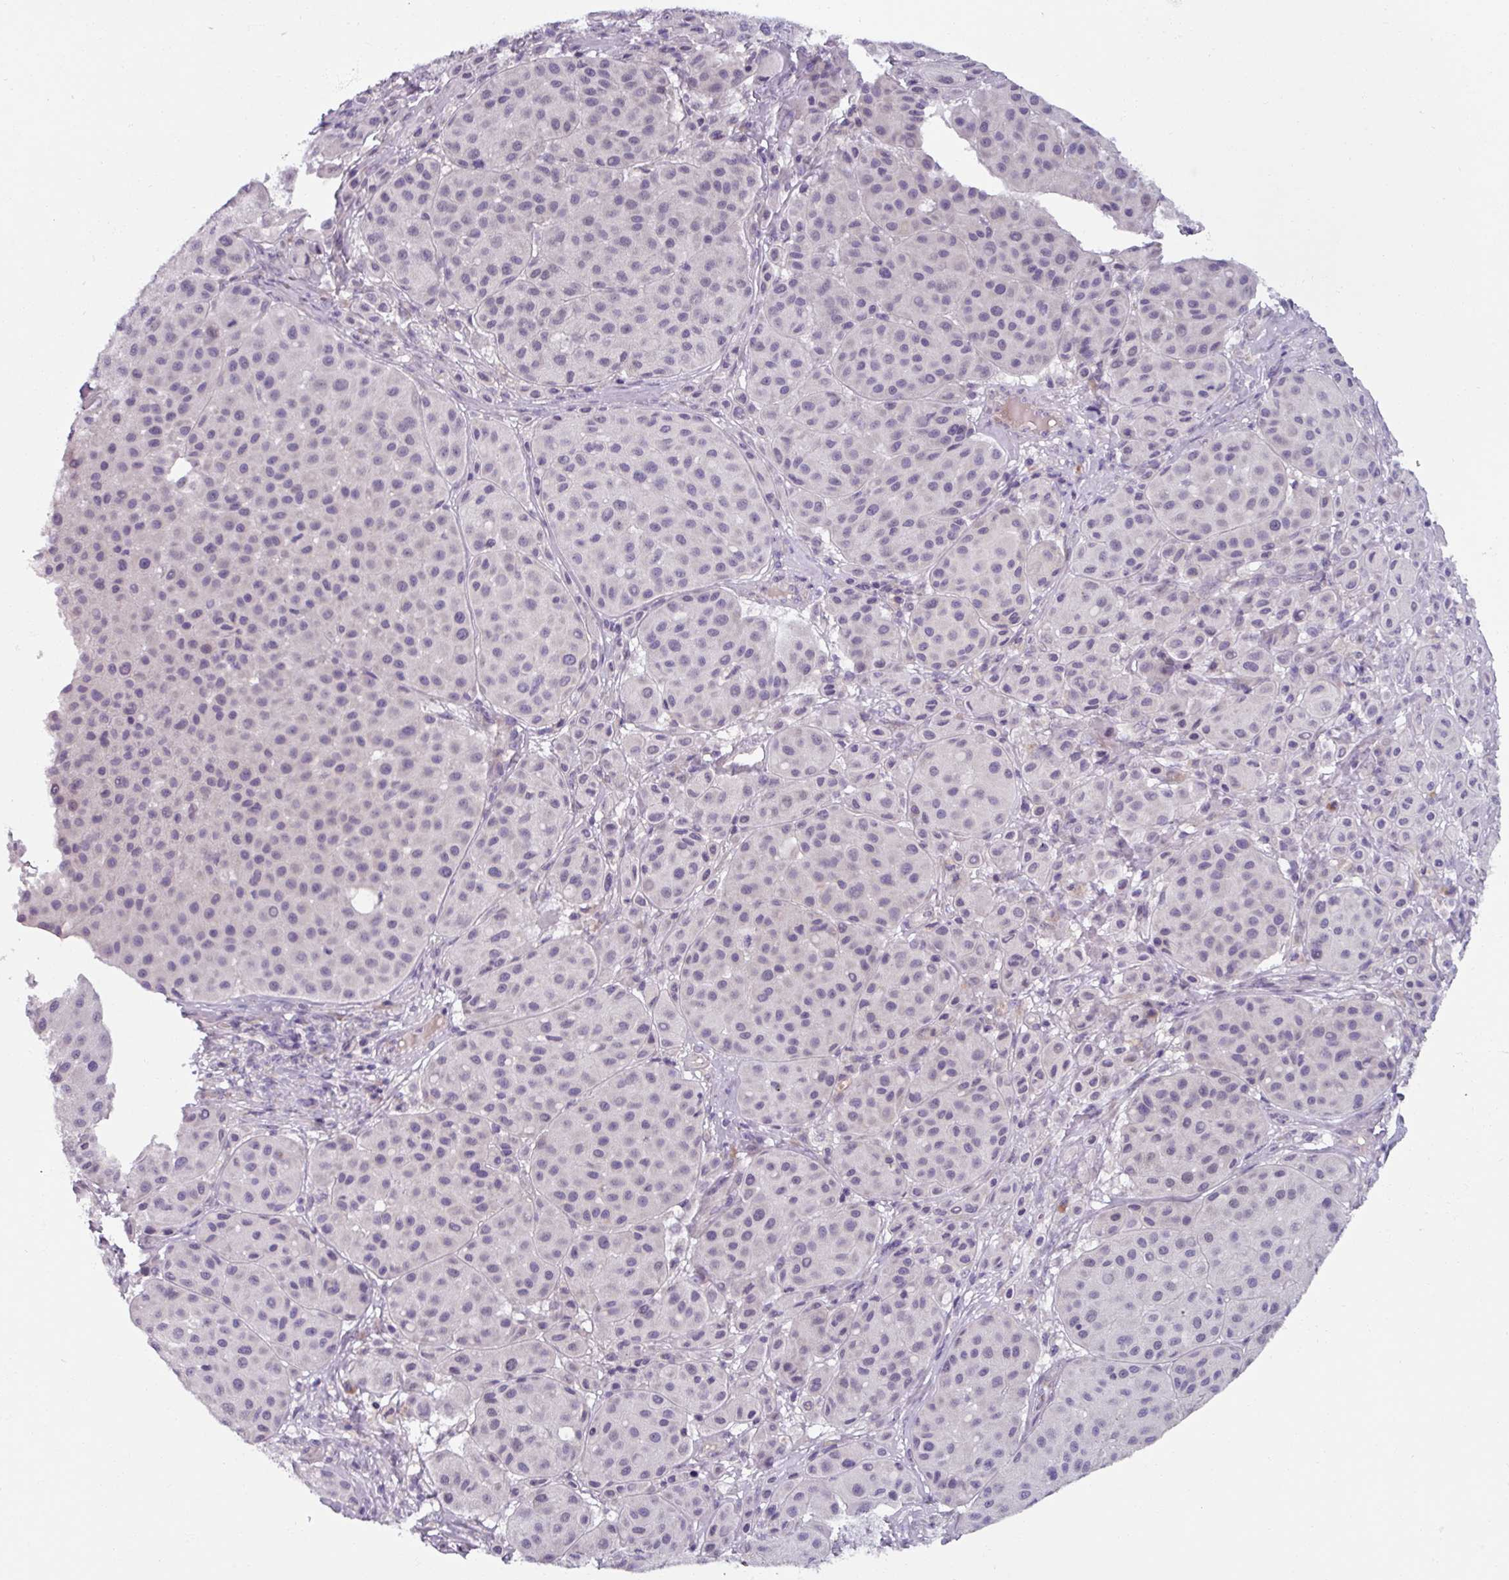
{"staining": {"intensity": "negative", "quantity": "none", "location": "none"}, "tissue": "melanoma", "cell_type": "Tumor cells", "image_type": "cancer", "snomed": [{"axis": "morphology", "description": "Malignant melanoma, Metastatic site"}, {"axis": "topography", "description": "Smooth muscle"}], "caption": "A micrograph of human melanoma is negative for staining in tumor cells.", "gene": "SMIM11", "patient": {"sex": "male", "age": 41}}